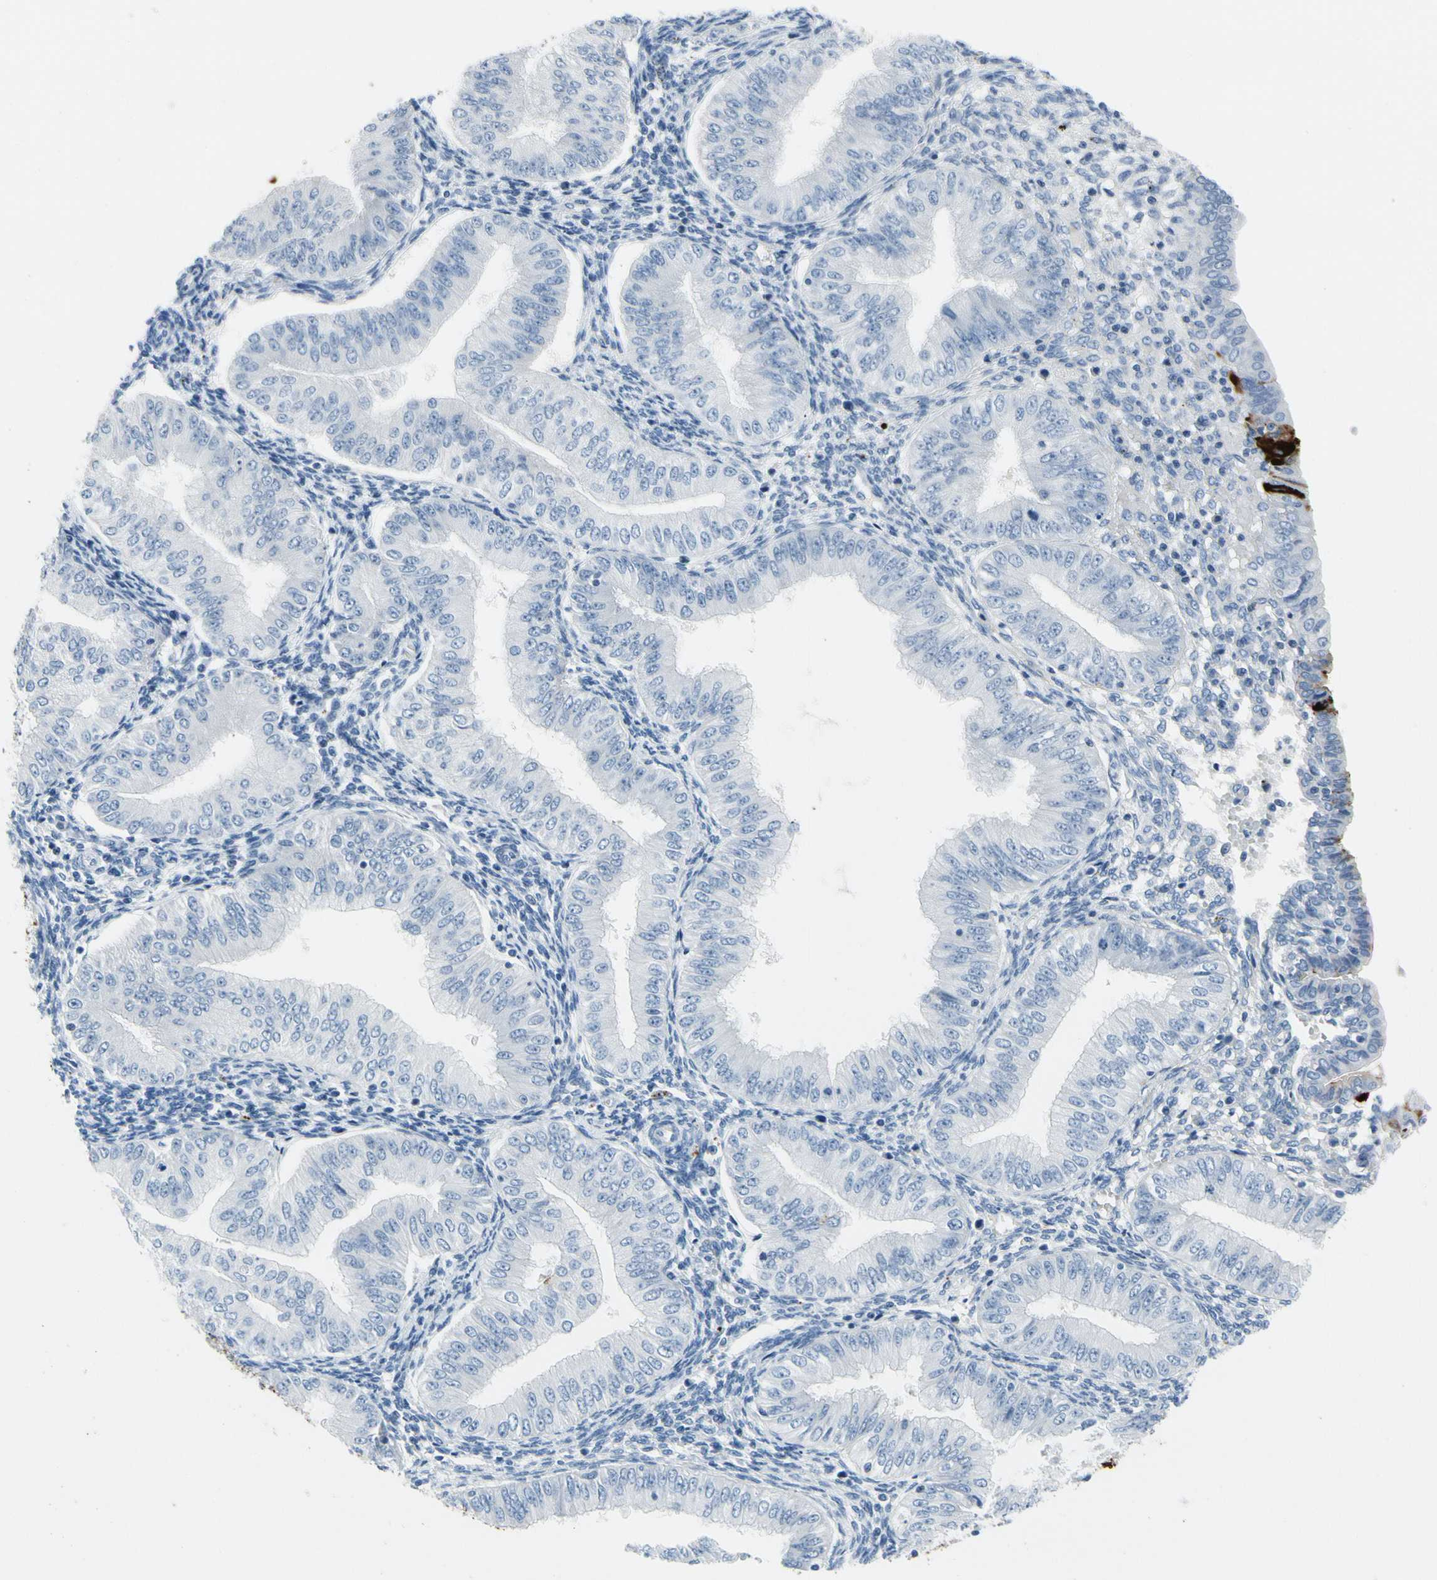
{"staining": {"intensity": "negative", "quantity": "none", "location": "none"}, "tissue": "endometrial cancer", "cell_type": "Tumor cells", "image_type": "cancer", "snomed": [{"axis": "morphology", "description": "Normal tissue, NOS"}, {"axis": "morphology", "description": "Adenocarcinoma, NOS"}, {"axis": "topography", "description": "Endometrium"}], "caption": "This micrograph is of endometrial cancer (adenocarcinoma) stained with immunohistochemistry to label a protein in brown with the nuclei are counter-stained blue. There is no expression in tumor cells. (DAB (3,3'-diaminobenzidine) IHC visualized using brightfield microscopy, high magnification).", "gene": "MUC5B", "patient": {"sex": "female", "age": 53}}